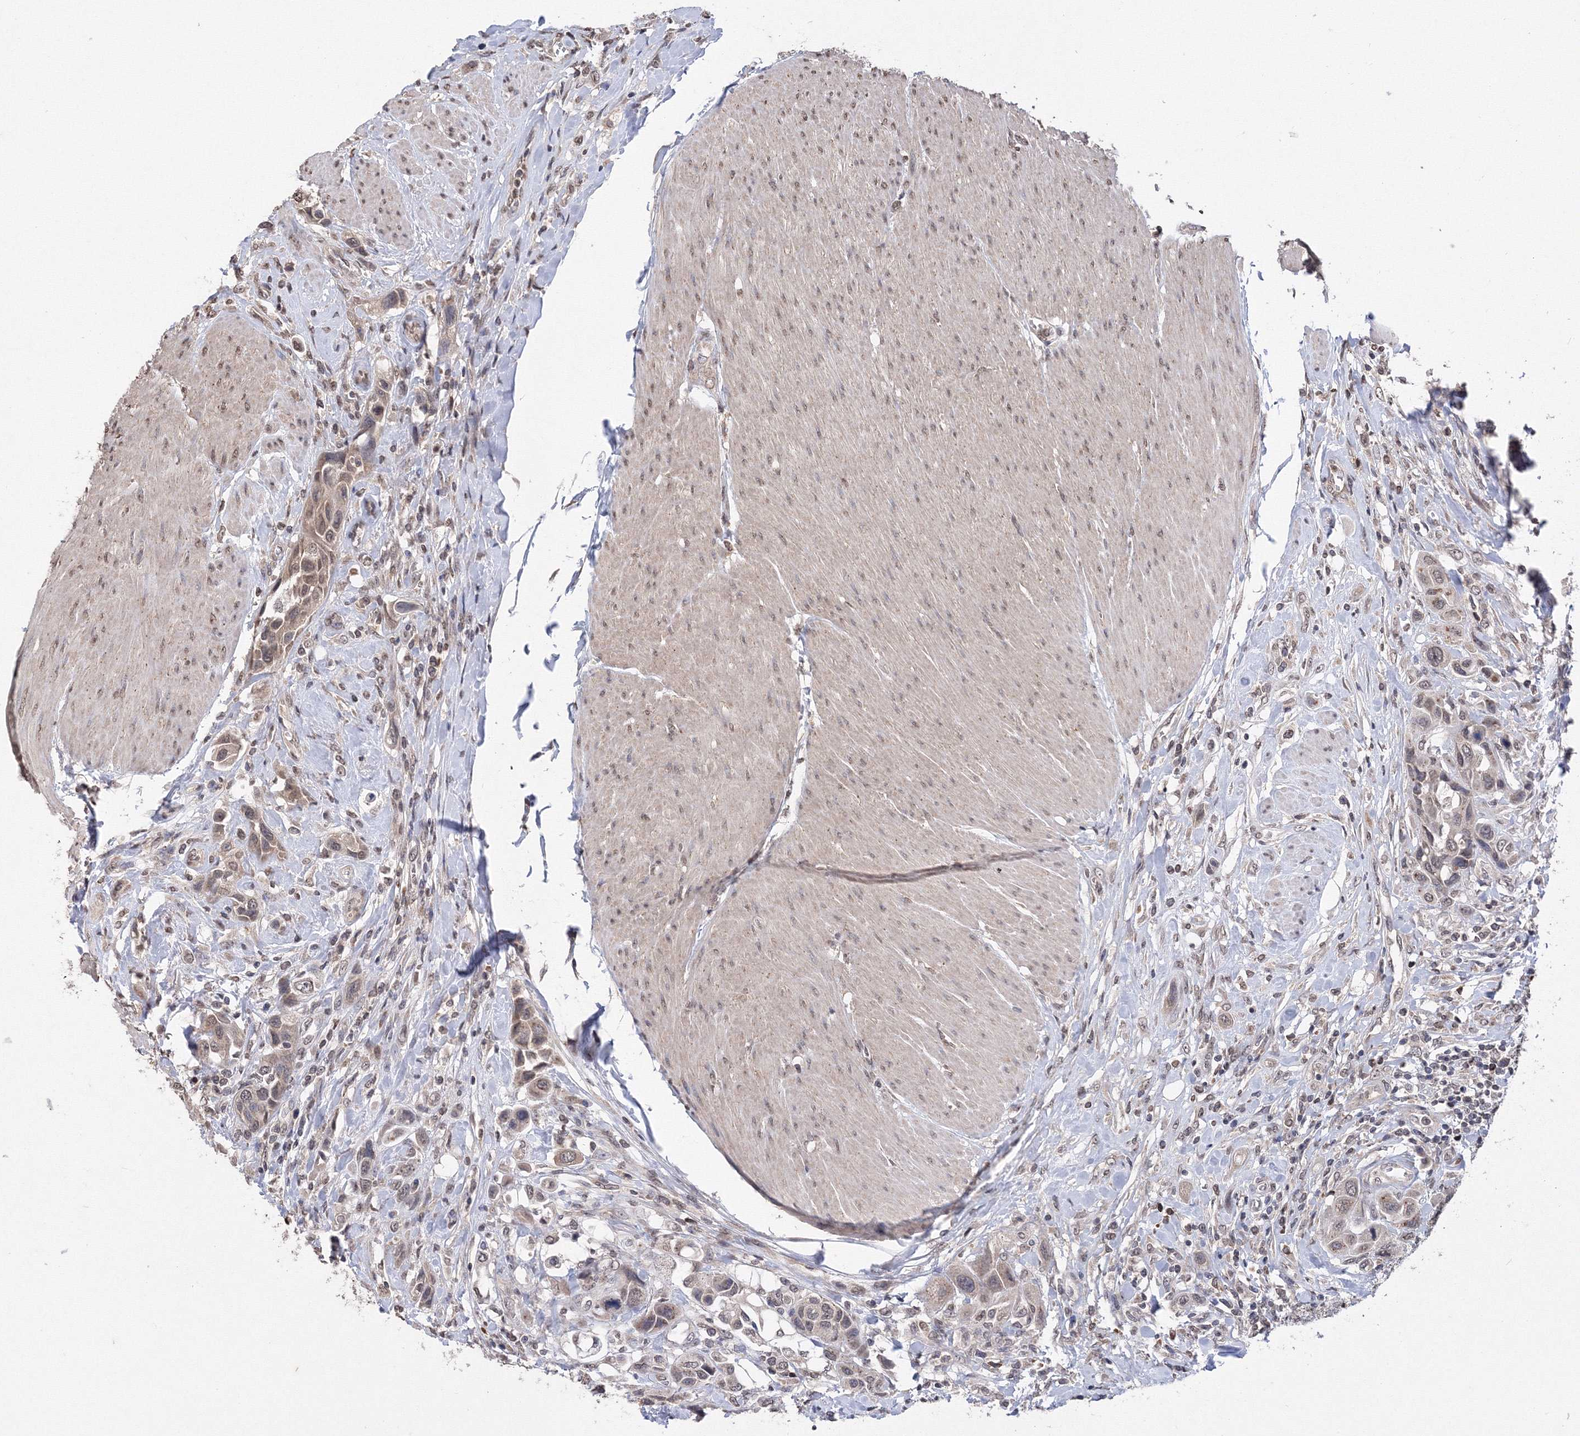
{"staining": {"intensity": "weak", "quantity": ">75%", "location": "nuclear"}, "tissue": "urothelial cancer", "cell_type": "Tumor cells", "image_type": "cancer", "snomed": [{"axis": "morphology", "description": "Urothelial carcinoma, High grade"}, {"axis": "topography", "description": "Urinary bladder"}], "caption": "The photomicrograph demonstrates staining of high-grade urothelial carcinoma, revealing weak nuclear protein staining (brown color) within tumor cells.", "gene": "GPN1", "patient": {"sex": "male", "age": 50}}